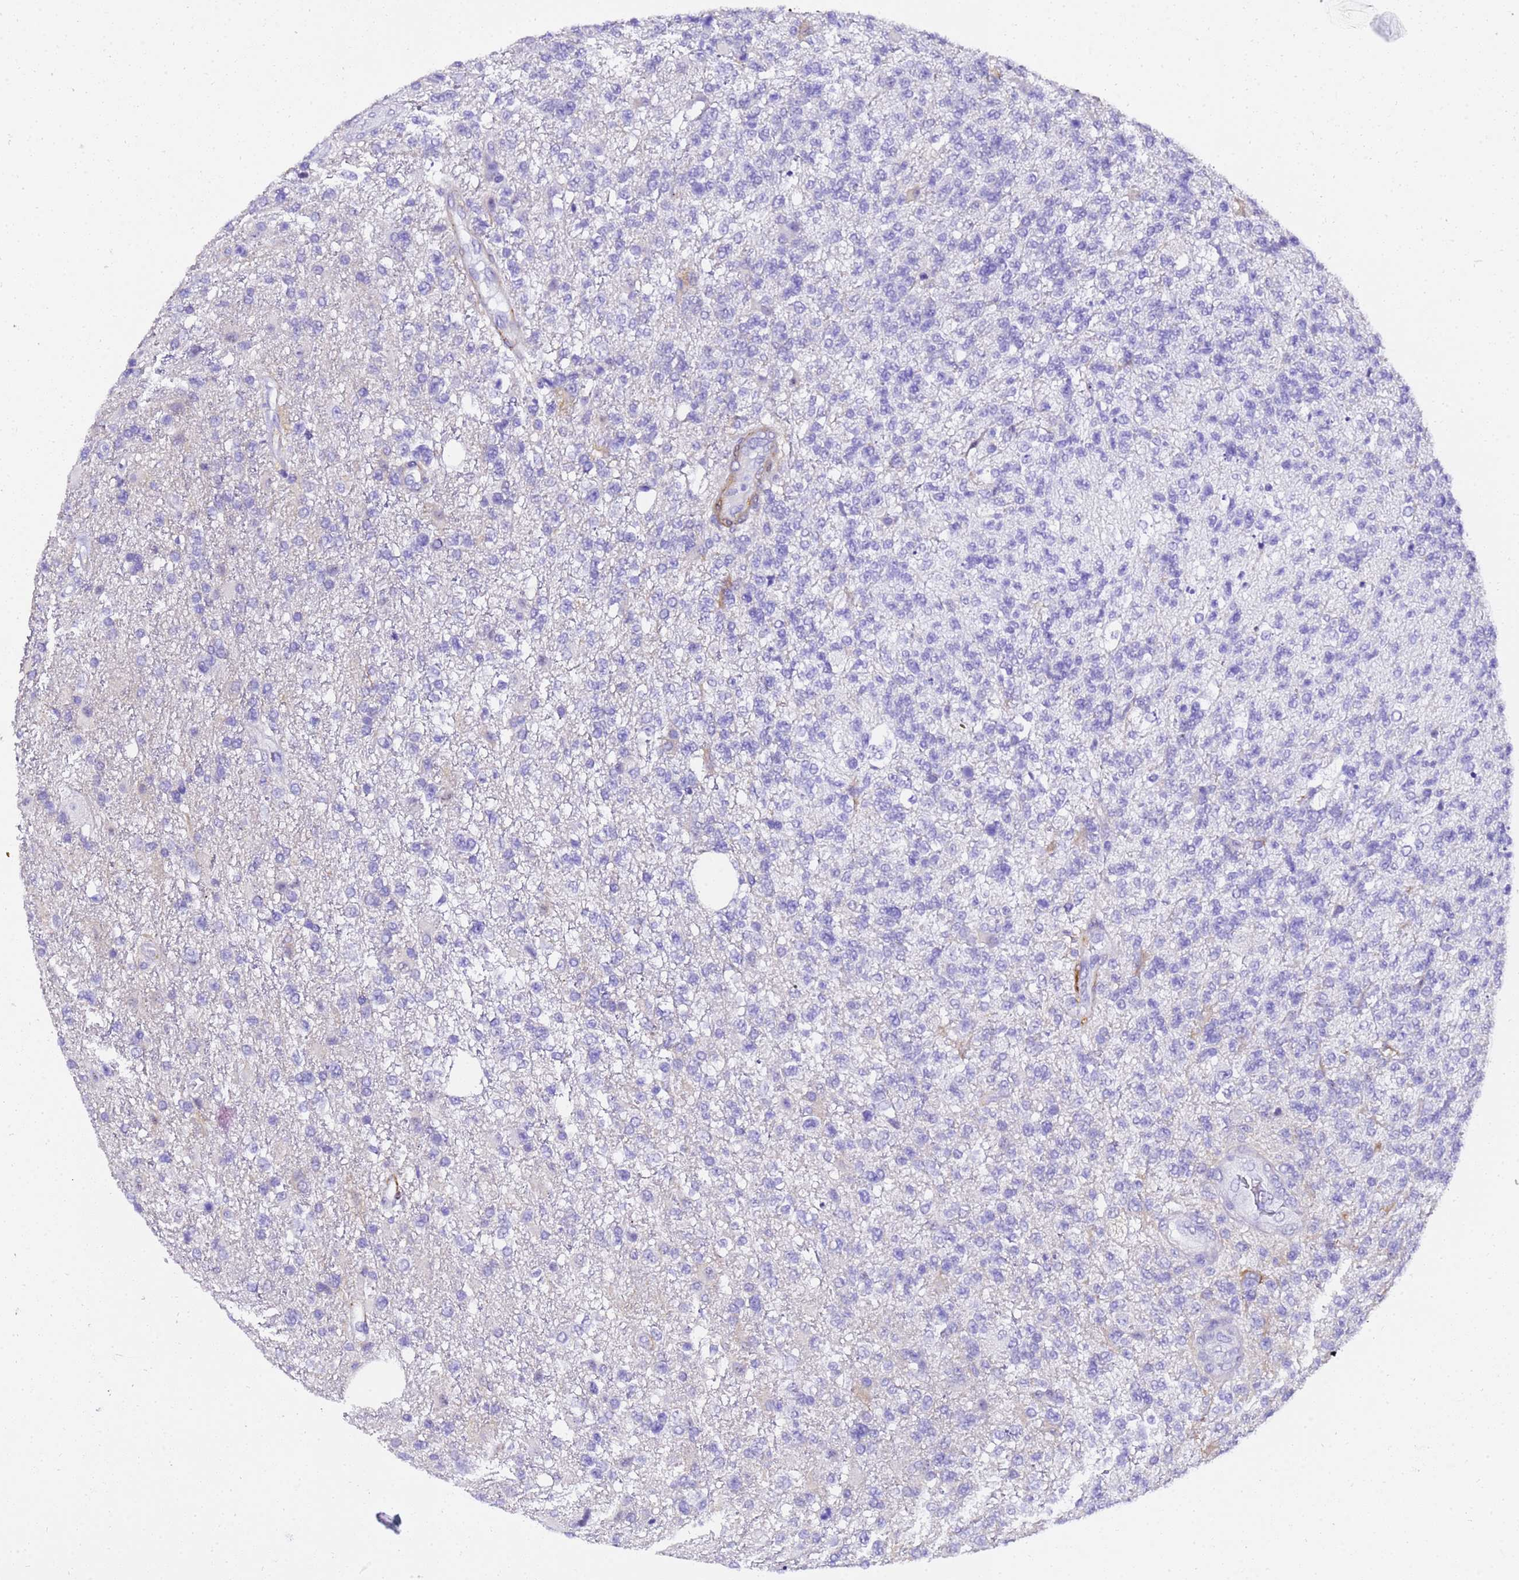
{"staining": {"intensity": "negative", "quantity": "none", "location": "none"}, "tissue": "glioma", "cell_type": "Tumor cells", "image_type": "cancer", "snomed": [{"axis": "morphology", "description": "Glioma, malignant, High grade"}, {"axis": "topography", "description": "Brain"}], "caption": "Immunohistochemical staining of malignant high-grade glioma demonstrates no significant expression in tumor cells.", "gene": "HSPB6", "patient": {"sex": "male", "age": 56}}